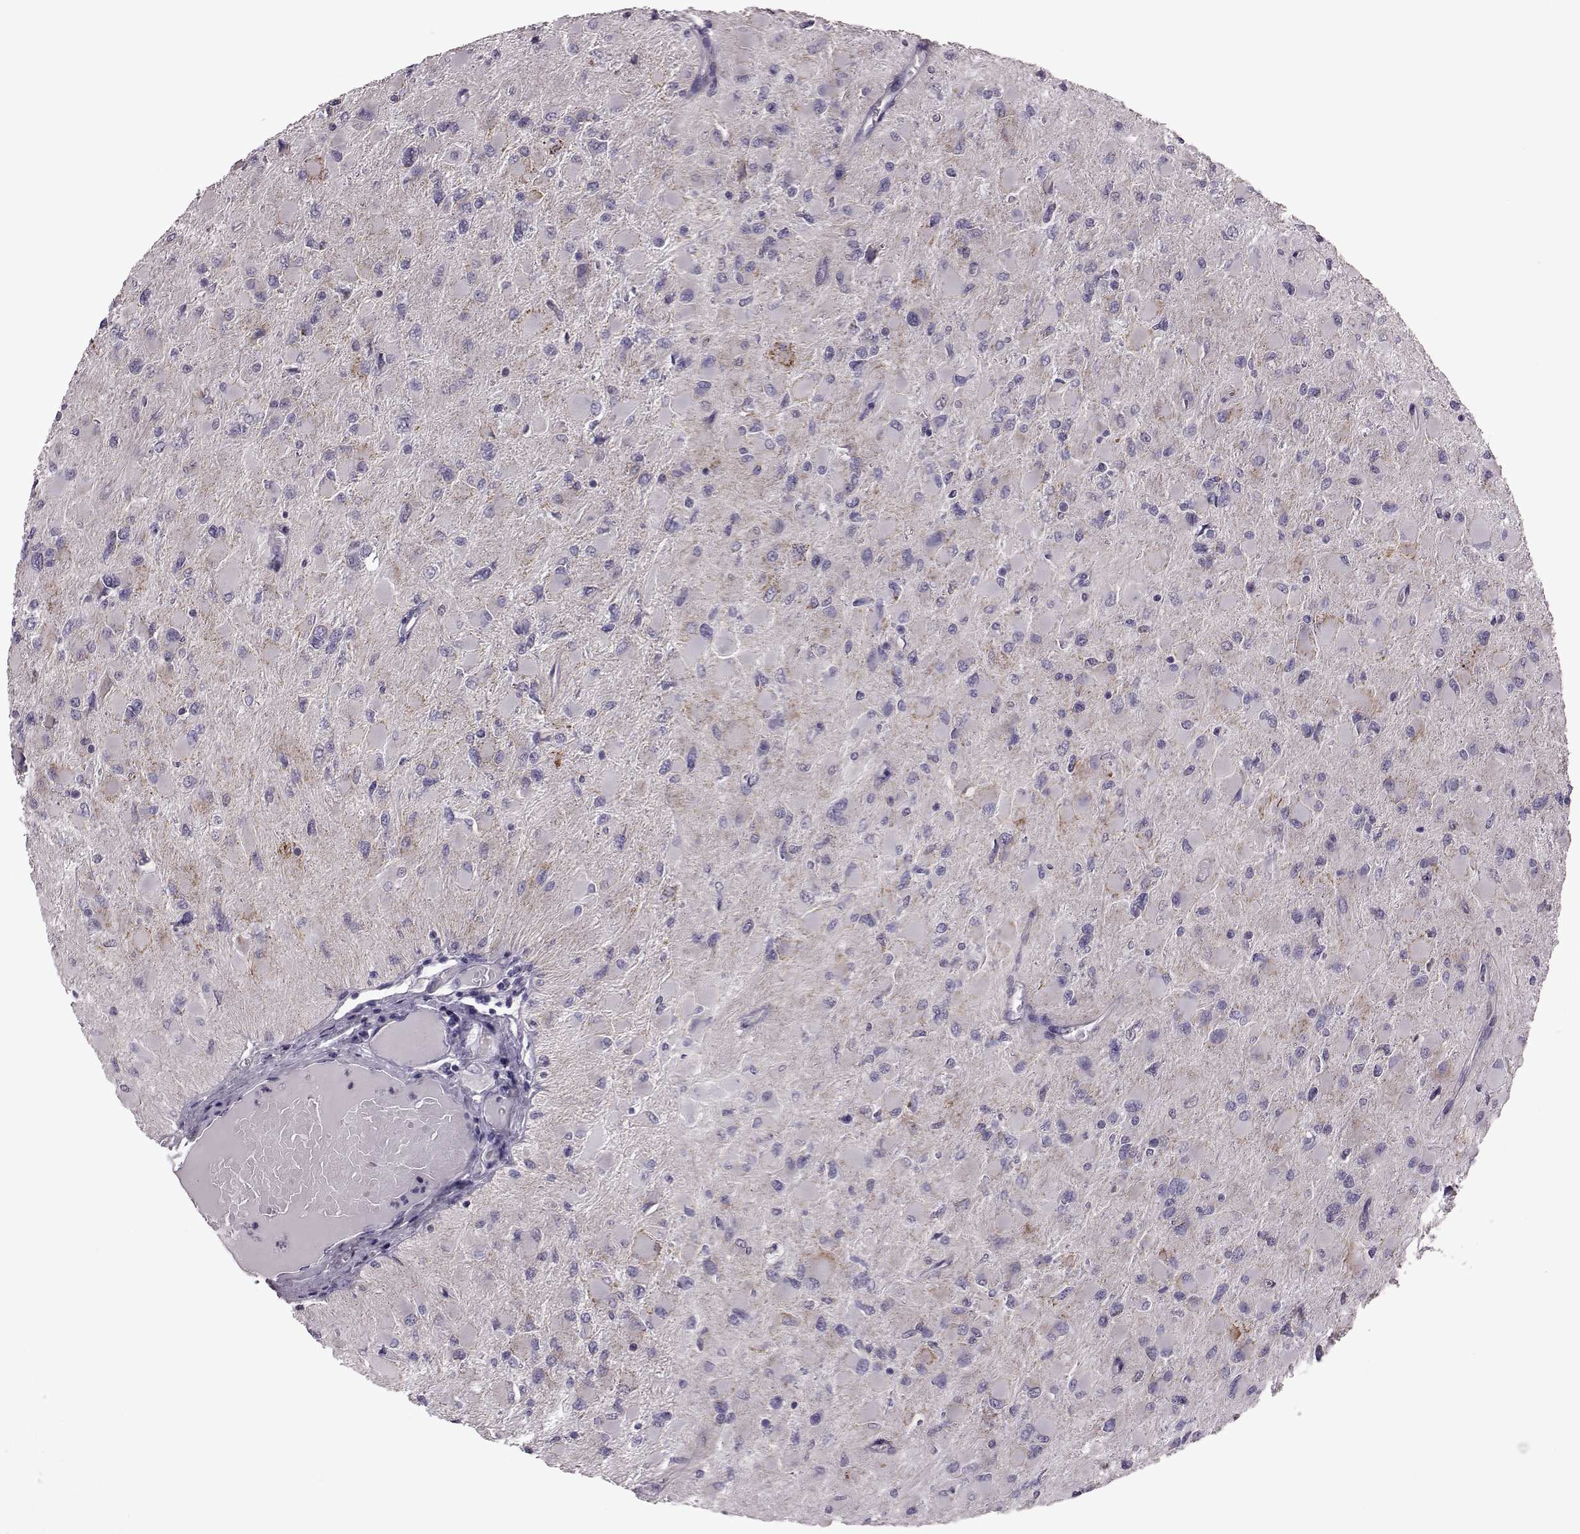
{"staining": {"intensity": "negative", "quantity": "none", "location": "none"}, "tissue": "glioma", "cell_type": "Tumor cells", "image_type": "cancer", "snomed": [{"axis": "morphology", "description": "Glioma, malignant, High grade"}, {"axis": "topography", "description": "Cerebral cortex"}], "caption": "This photomicrograph is of glioma stained with IHC to label a protein in brown with the nuclei are counter-stained blue. There is no expression in tumor cells.", "gene": "RIMS2", "patient": {"sex": "female", "age": 36}}